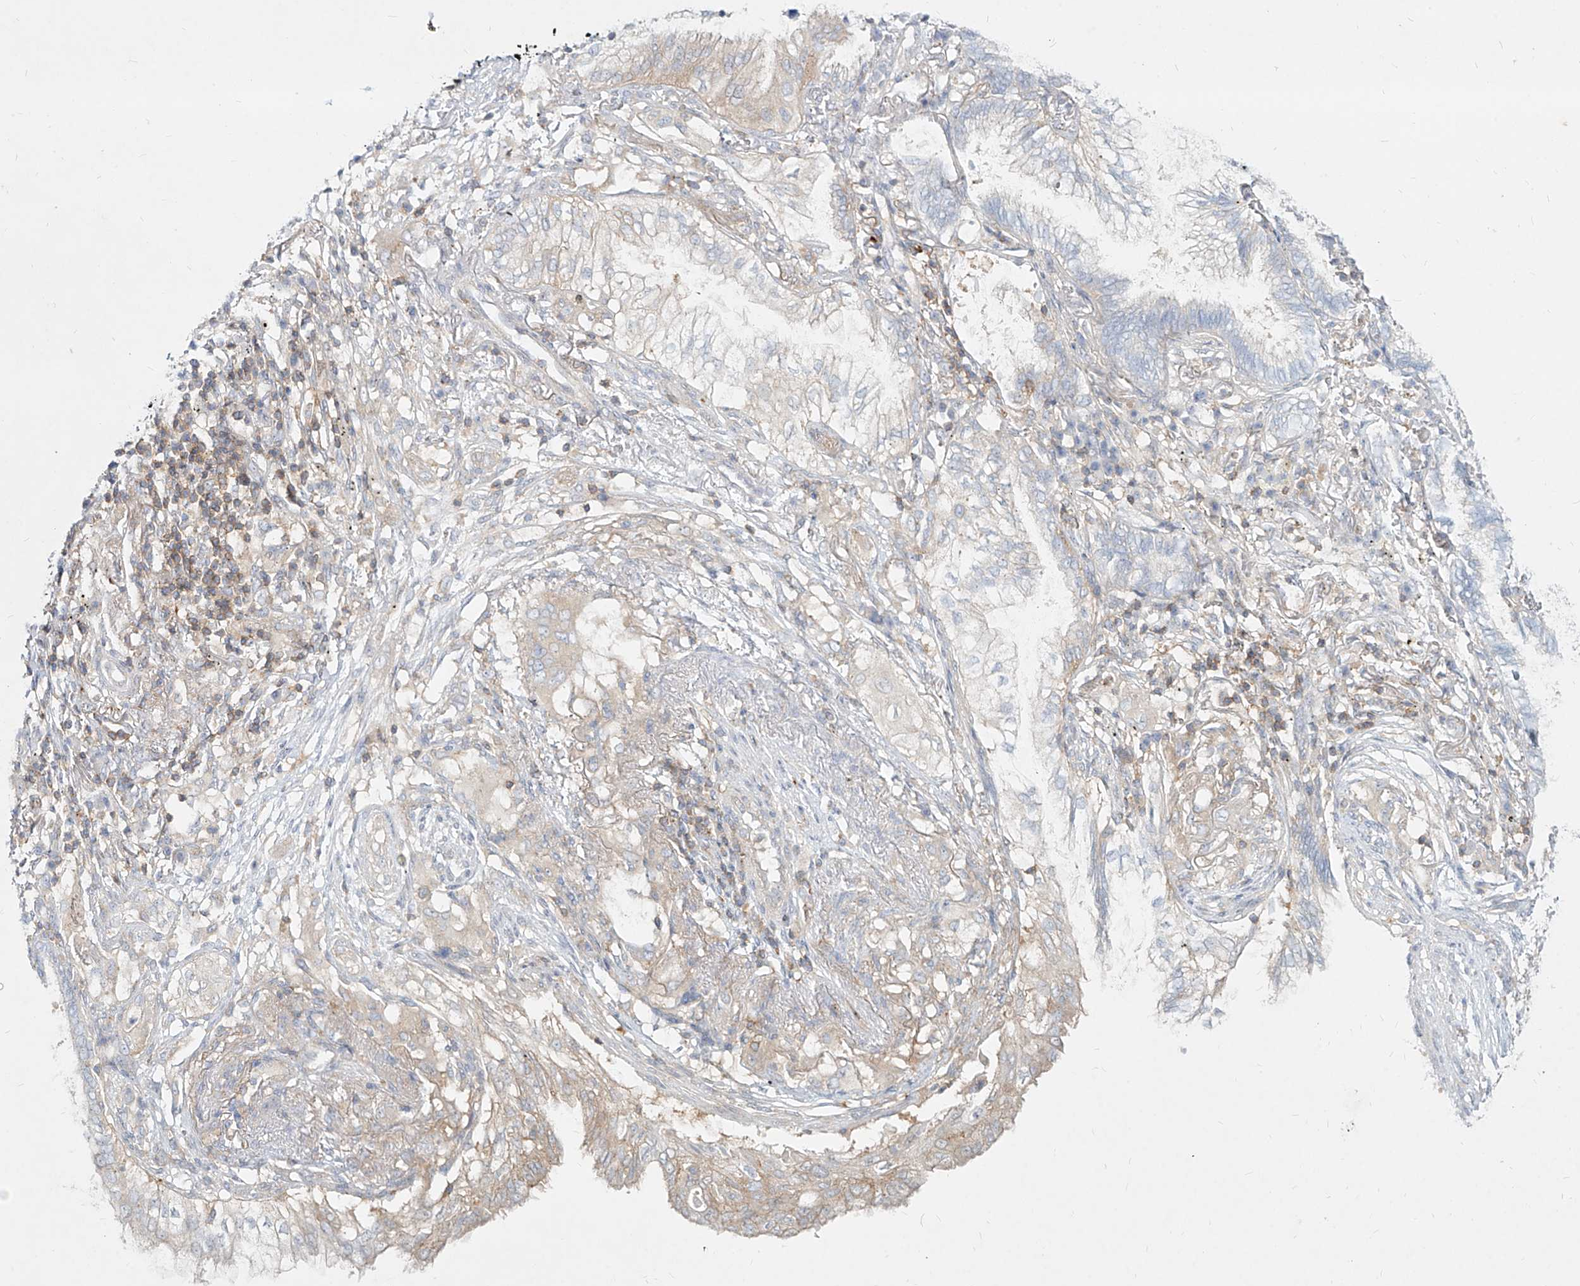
{"staining": {"intensity": "negative", "quantity": "none", "location": "none"}, "tissue": "lung cancer", "cell_type": "Tumor cells", "image_type": "cancer", "snomed": [{"axis": "morphology", "description": "Adenocarcinoma, NOS"}, {"axis": "topography", "description": "Lung"}], "caption": "This histopathology image is of adenocarcinoma (lung) stained with immunohistochemistry (IHC) to label a protein in brown with the nuclei are counter-stained blue. There is no staining in tumor cells.", "gene": "SLC2A12", "patient": {"sex": "female", "age": 70}}